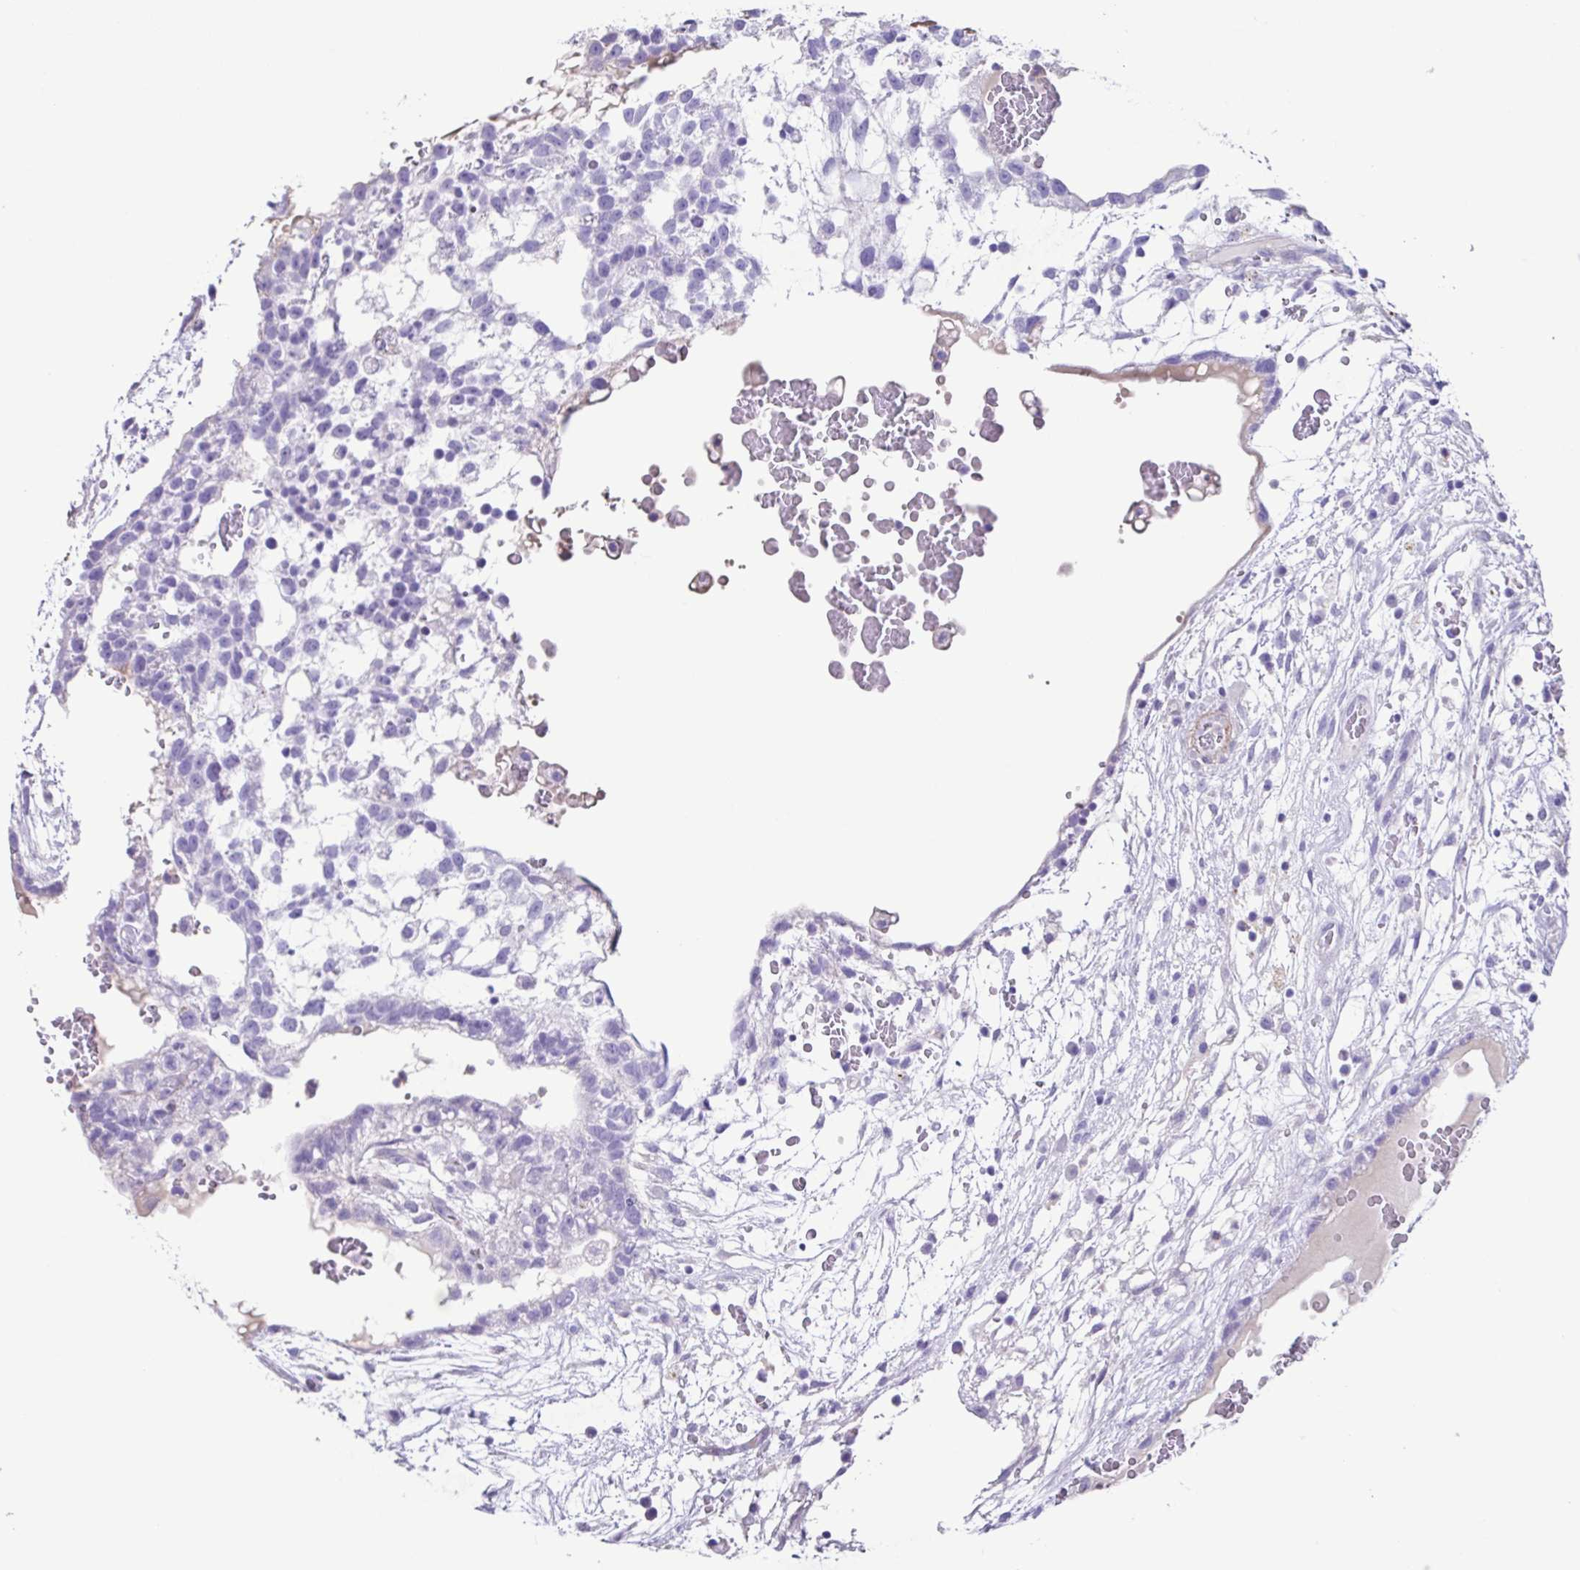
{"staining": {"intensity": "negative", "quantity": "none", "location": "none"}, "tissue": "testis cancer", "cell_type": "Tumor cells", "image_type": "cancer", "snomed": [{"axis": "morphology", "description": "Normal tissue, NOS"}, {"axis": "morphology", "description": "Carcinoma, Embryonal, NOS"}, {"axis": "topography", "description": "Testis"}], "caption": "A micrograph of testis cancer stained for a protein shows no brown staining in tumor cells.", "gene": "CYP11B1", "patient": {"sex": "male", "age": 32}}